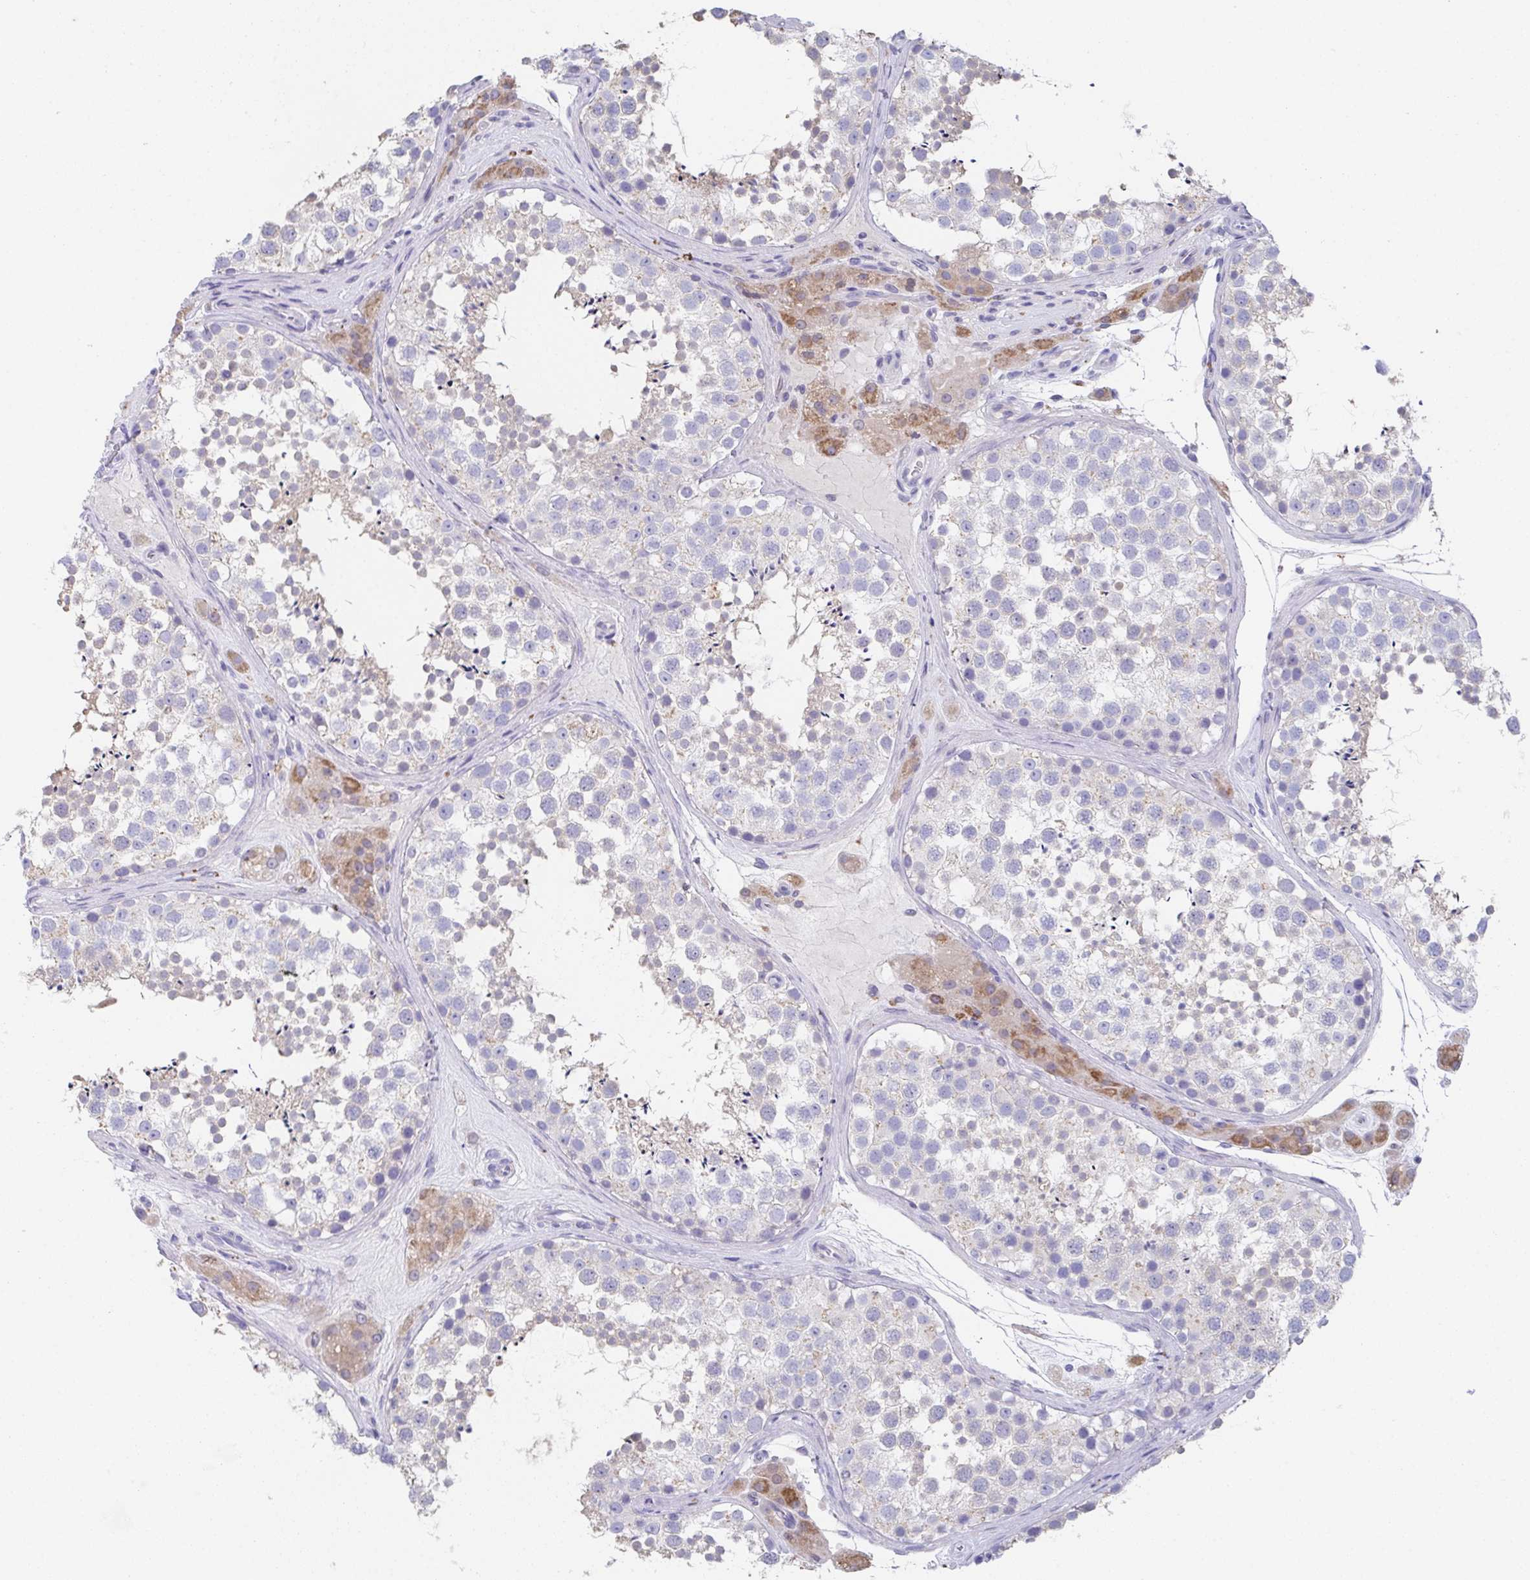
{"staining": {"intensity": "negative", "quantity": "none", "location": "none"}, "tissue": "testis", "cell_type": "Cells in seminiferous ducts", "image_type": "normal", "snomed": [{"axis": "morphology", "description": "Normal tissue, NOS"}, {"axis": "topography", "description": "Testis"}], "caption": "An immunohistochemistry histopathology image of normal testis is shown. There is no staining in cells in seminiferous ducts of testis.", "gene": "SSC4D", "patient": {"sex": "male", "age": 41}}